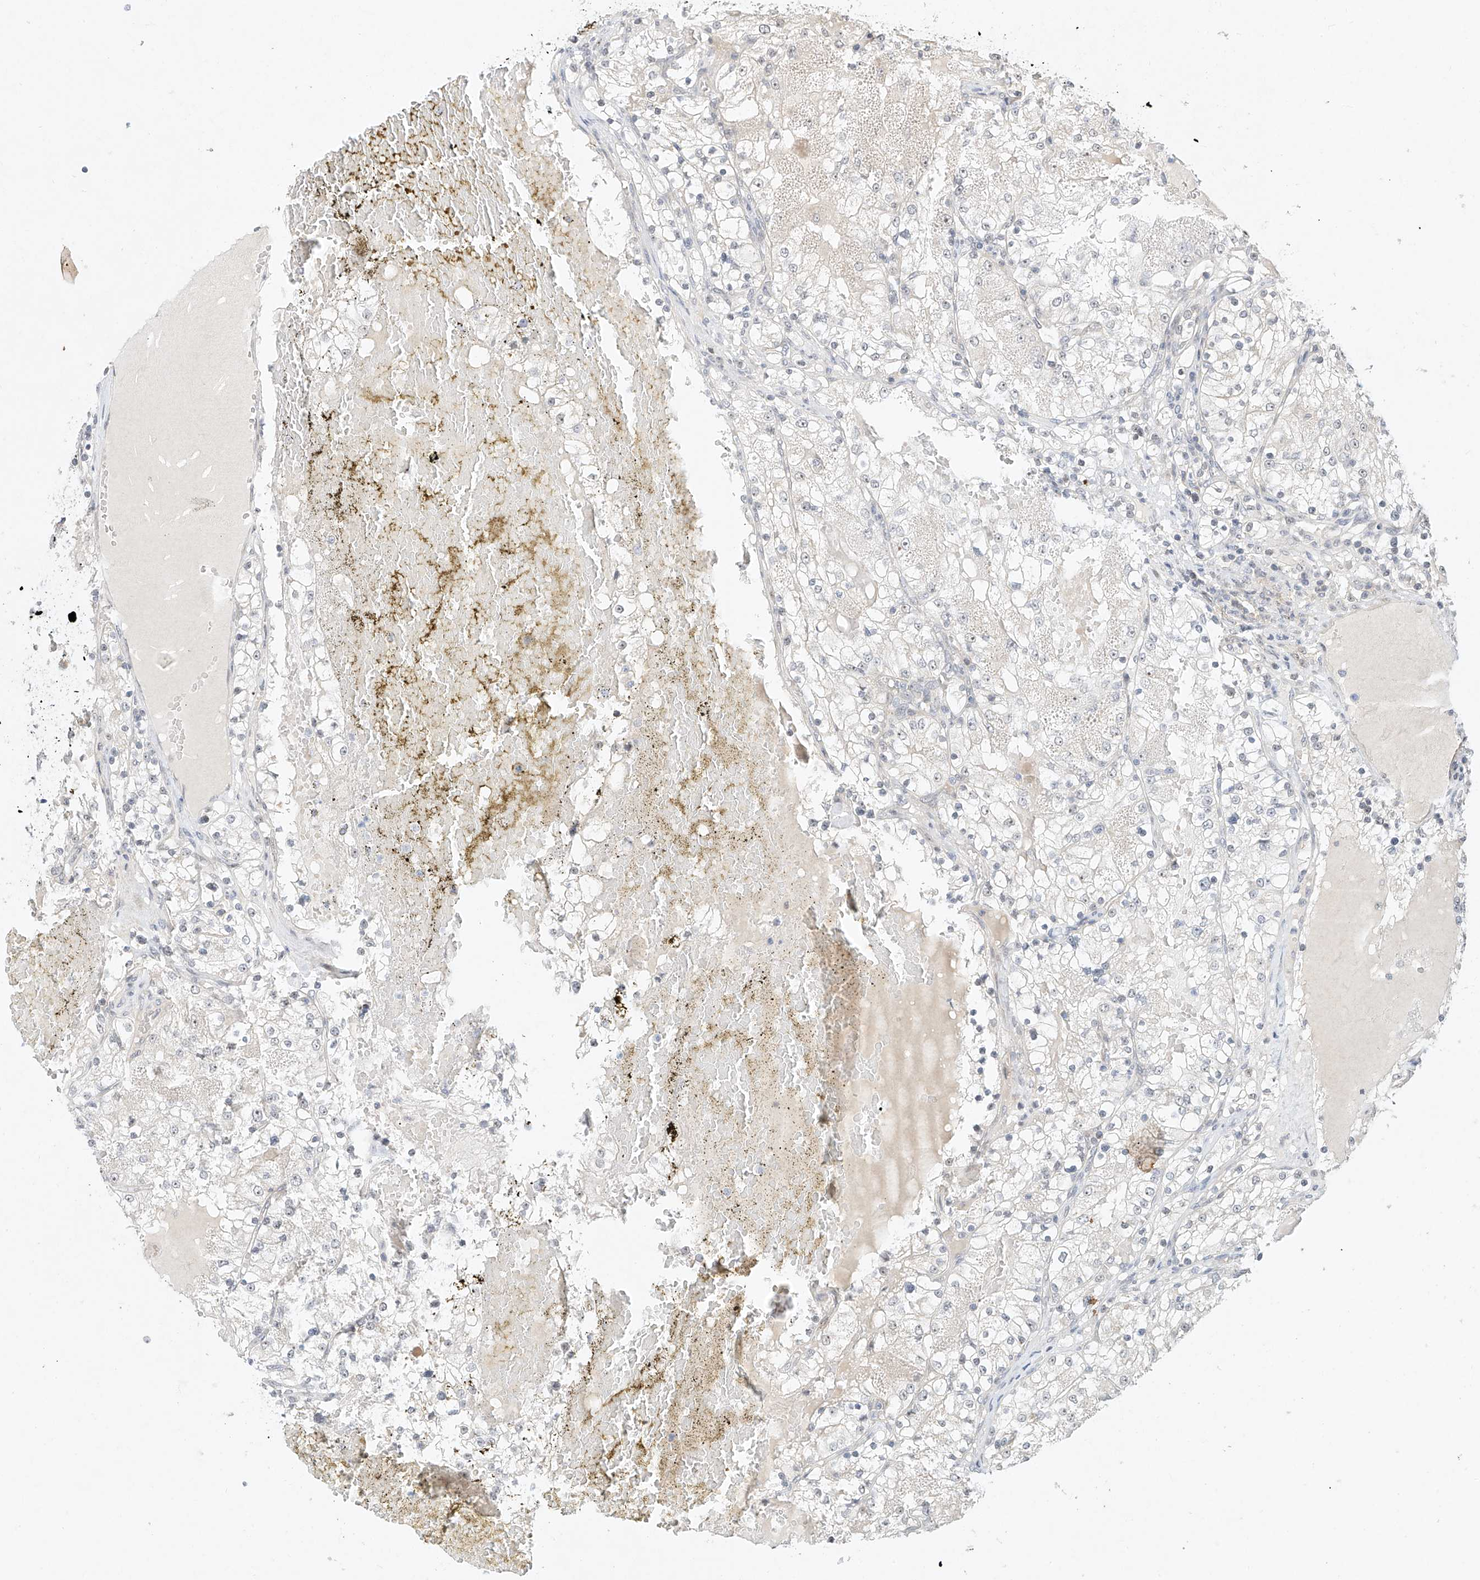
{"staining": {"intensity": "negative", "quantity": "none", "location": "none"}, "tissue": "renal cancer", "cell_type": "Tumor cells", "image_type": "cancer", "snomed": [{"axis": "morphology", "description": "Normal tissue, NOS"}, {"axis": "morphology", "description": "Adenocarcinoma, NOS"}, {"axis": "topography", "description": "Kidney"}], "caption": "Tumor cells are negative for protein expression in human renal cancer. The staining was performed using DAB to visualize the protein expression in brown, while the nuclei were stained in blue with hematoxylin (Magnification: 20x).", "gene": "TASP1", "patient": {"sex": "male", "age": 68}}